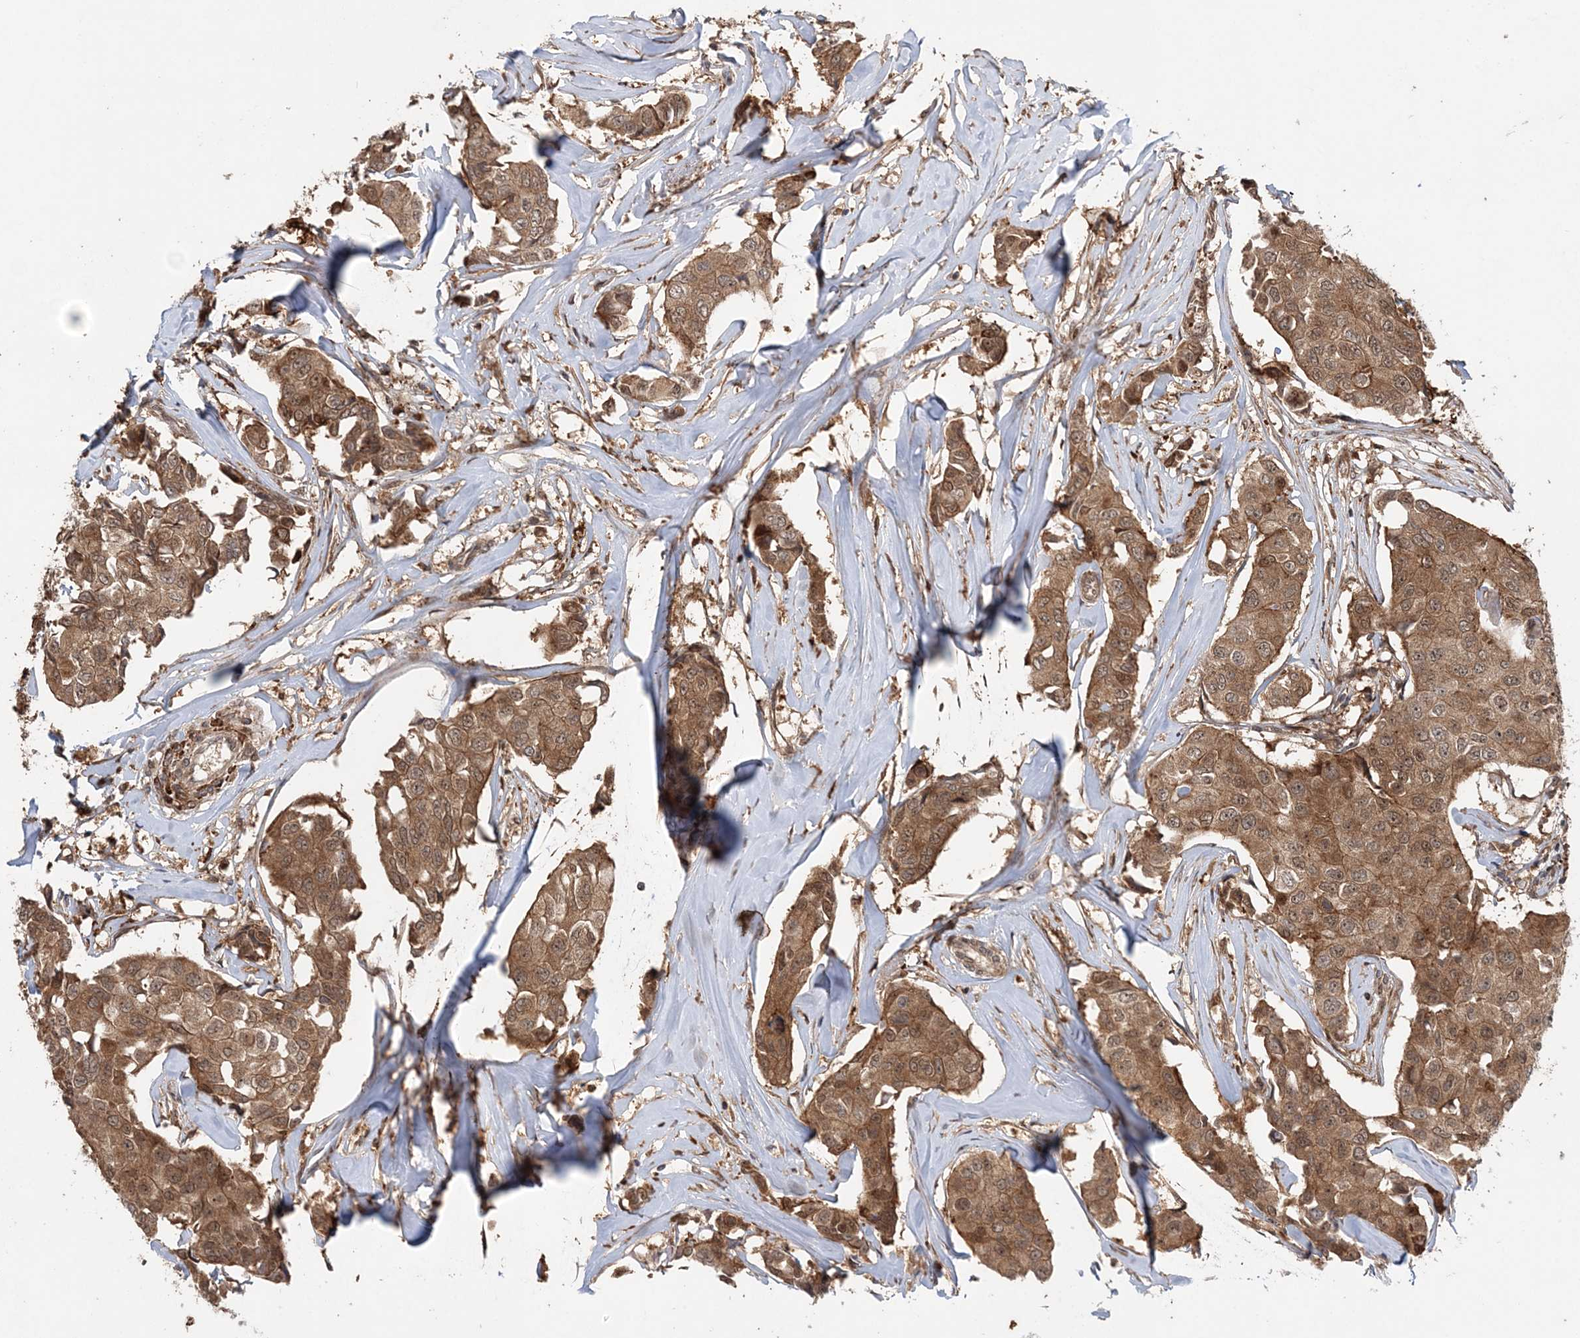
{"staining": {"intensity": "moderate", "quantity": ">75%", "location": "cytoplasmic/membranous"}, "tissue": "breast cancer", "cell_type": "Tumor cells", "image_type": "cancer", "snomed": [{"axis": "morphology", "description": "Duct carcinoma"}, {"axis": "topography", "description": "Breast"}], "caption": "A brown stain highlights moderate cytoplasmic/membranous staining of a protein in human breast cancer (intraductal carcinoma) tumor cells. The staining is performed using DAB (3,3'-diaminobenzidine) brown chromogen to label protein expression. The nuclei are counter-stained blue using hematoxylin.", "gene": "UBTD2", "patient": {"sex": "female", "age": 80}}